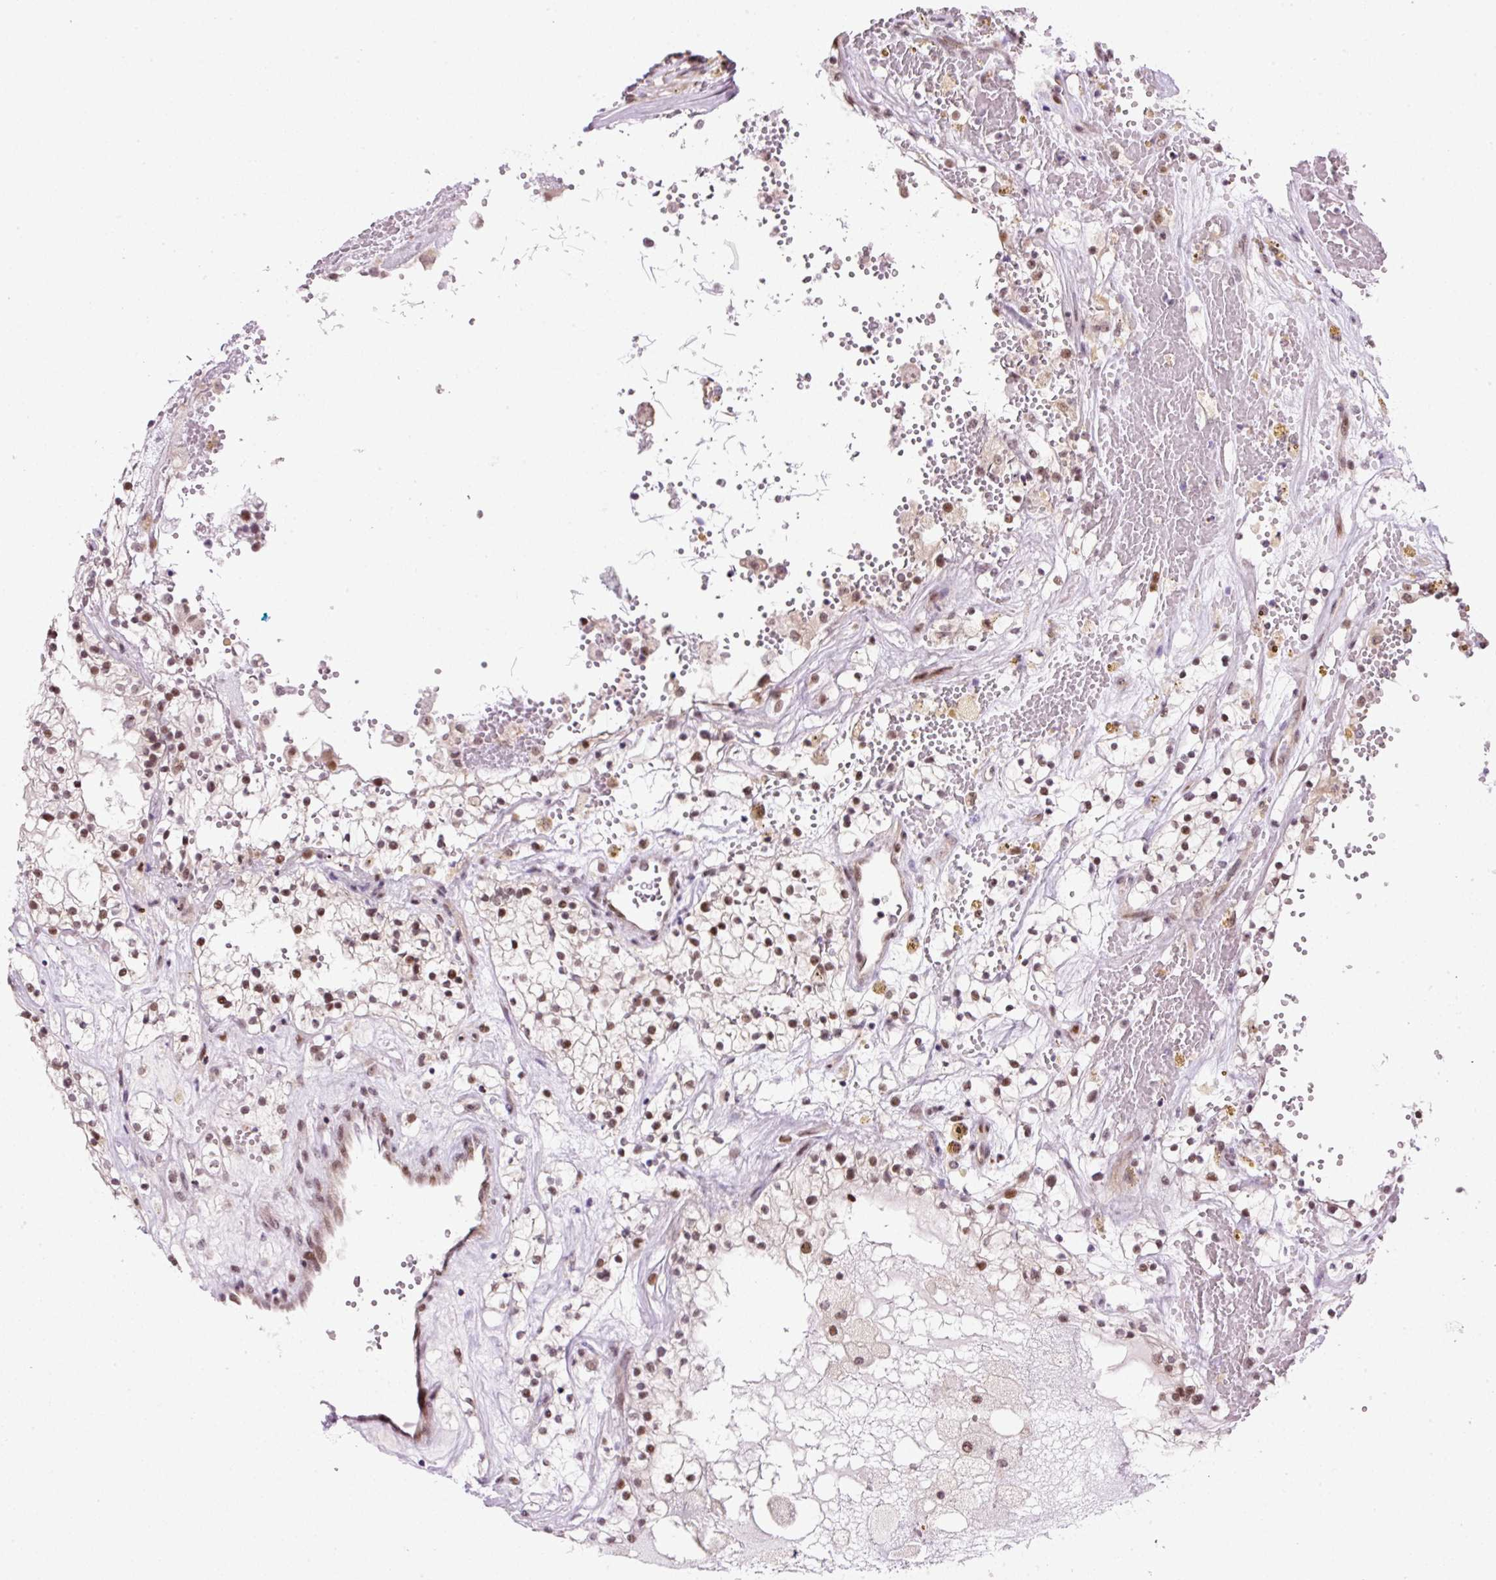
{"staining": {"intensity": "moderate", "quantity": ">75%", "location": "nuclear"}, "tissue": "renal cancer", "cell_type": "Tumor cells", "image_type": "cancer", "snomed": [{"axis": "morphology", "description": "Normal tissue, NOS"}, {"axis": "morphology", "description": "Adenocarcinoma, NOS"}, {"axis": "topography", "description": "Kidney"}], "caption": "Tumor cells exhibit medium levels of moderate nuclear positivity in approximately >75% of cells in renal adenocarcinoma.", "gene": "TAF1A", "patient": {"sex": "male", "age": 68}}